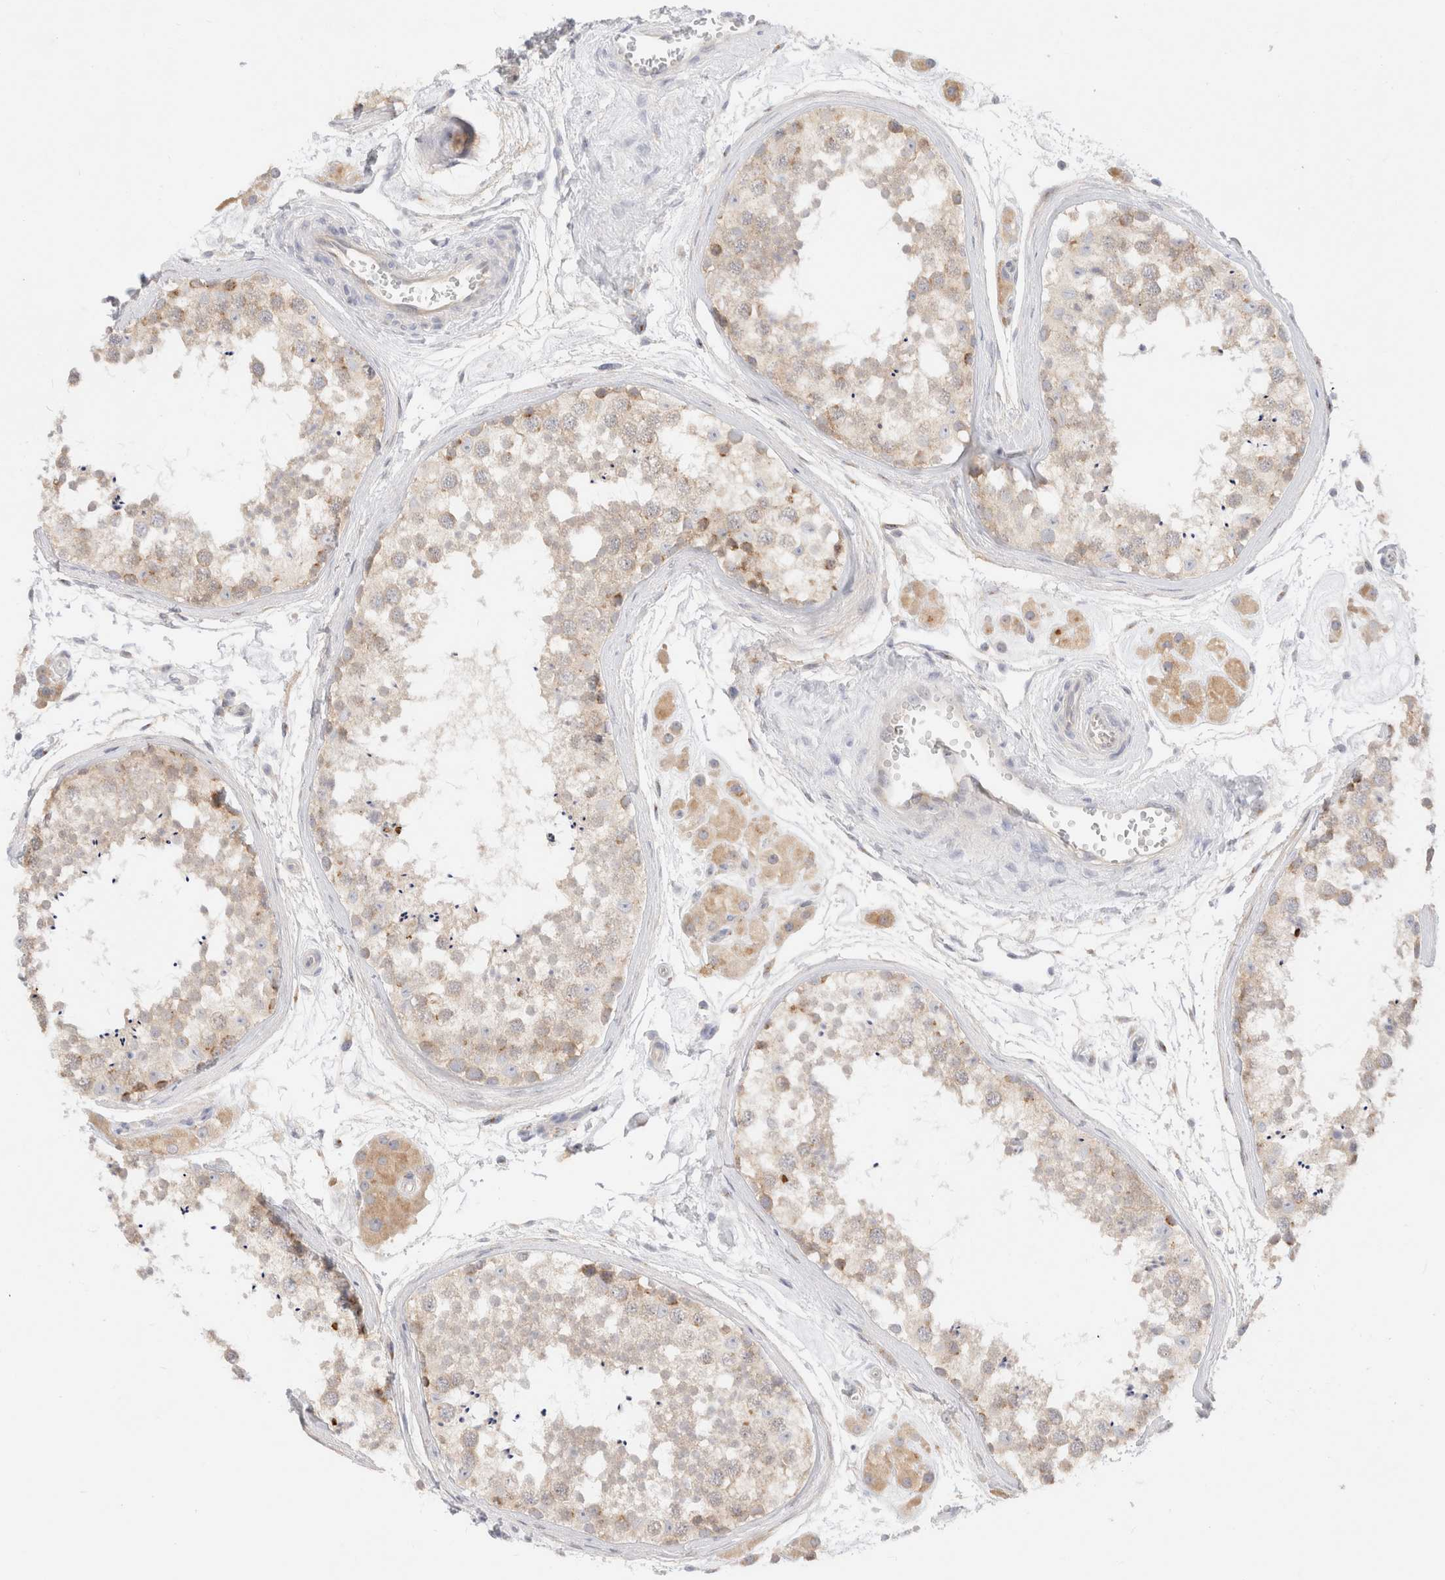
{"staining": {"intensity": "moderate", "quantity": "25%-75%", "location": "cytoplasmic/membranous"}, "tissue": "testis", "cell_type": "Cells in seminiferous ducts", "image_type": "normal", "snomed": [{"axis": "morphology", "description": "Normal tissue, NOS"}, {"axis": "topography", "description": "Testis"}], "caption": "Immunohistochemical staining of benign human testis exhibits moderate cytoplasmic/membranous protein expression in about 25%-75% of cells in seminiferous ducts. (Brightfield microscopy of DAB IHC at high magnification).", "gene": "EFCAB13", "patient": {"sex": "male", "age": 56}}